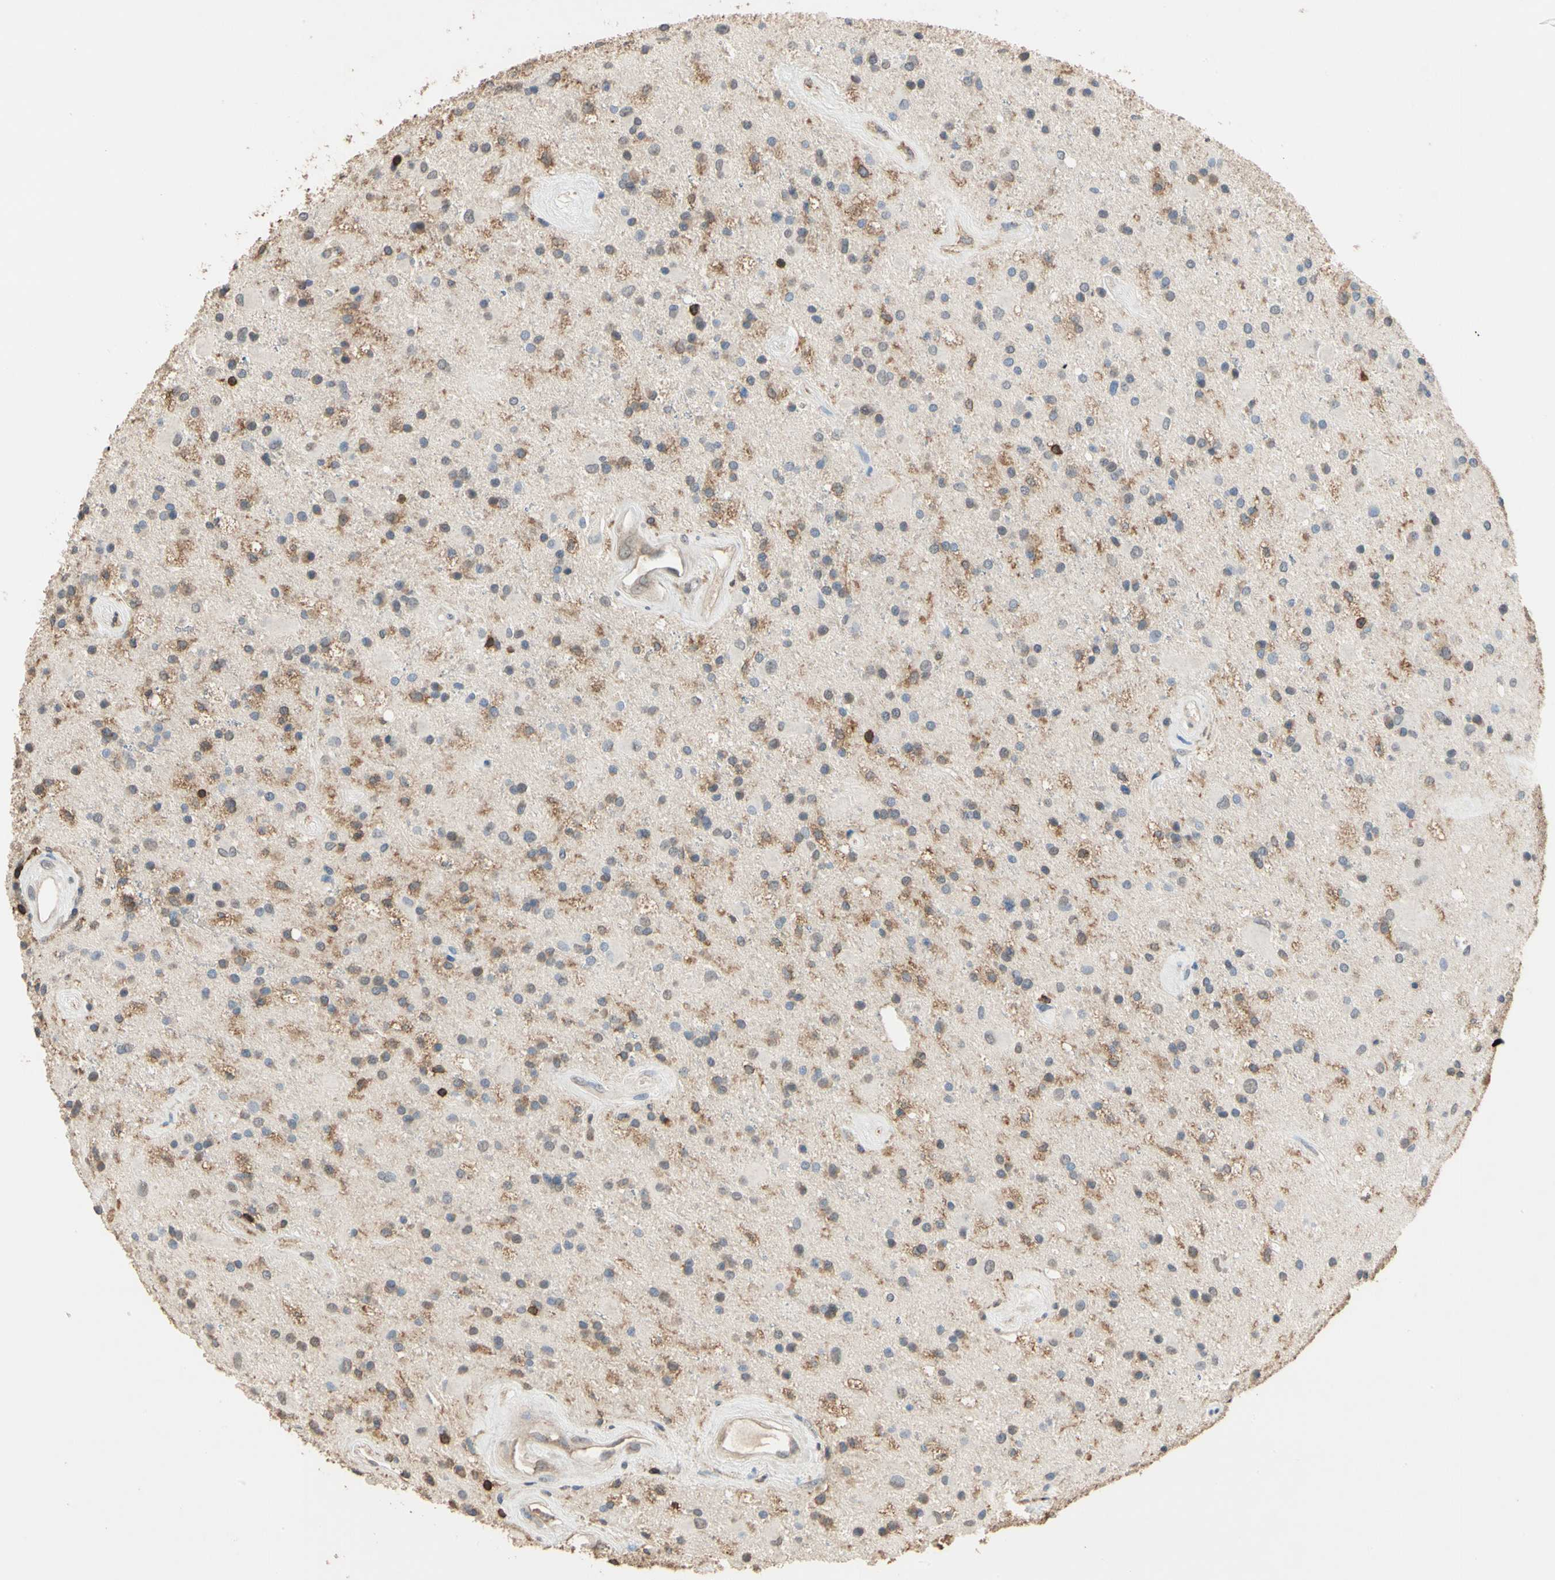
{"staining": {"intensity": "moderate", "quantity": "<25%", "location": "cytoplasmic/membranous"}, "tissue": "glioma", "cell_type": "Tumor cells", "image_type": "cancer", "snomed": [{"axis": "morphology", "description": "Glioma, malignant, Low grade"}, {"axis": "topography", "description": "Brain"}], "caption": "Malignant low-grade glioma stained with a brown dye displays moderate cytoplasmic/membranous positive expression in about <25% of tumor cells.", "gene": "MAP3K10", "patient": {"sex": "male", "age": 58}}